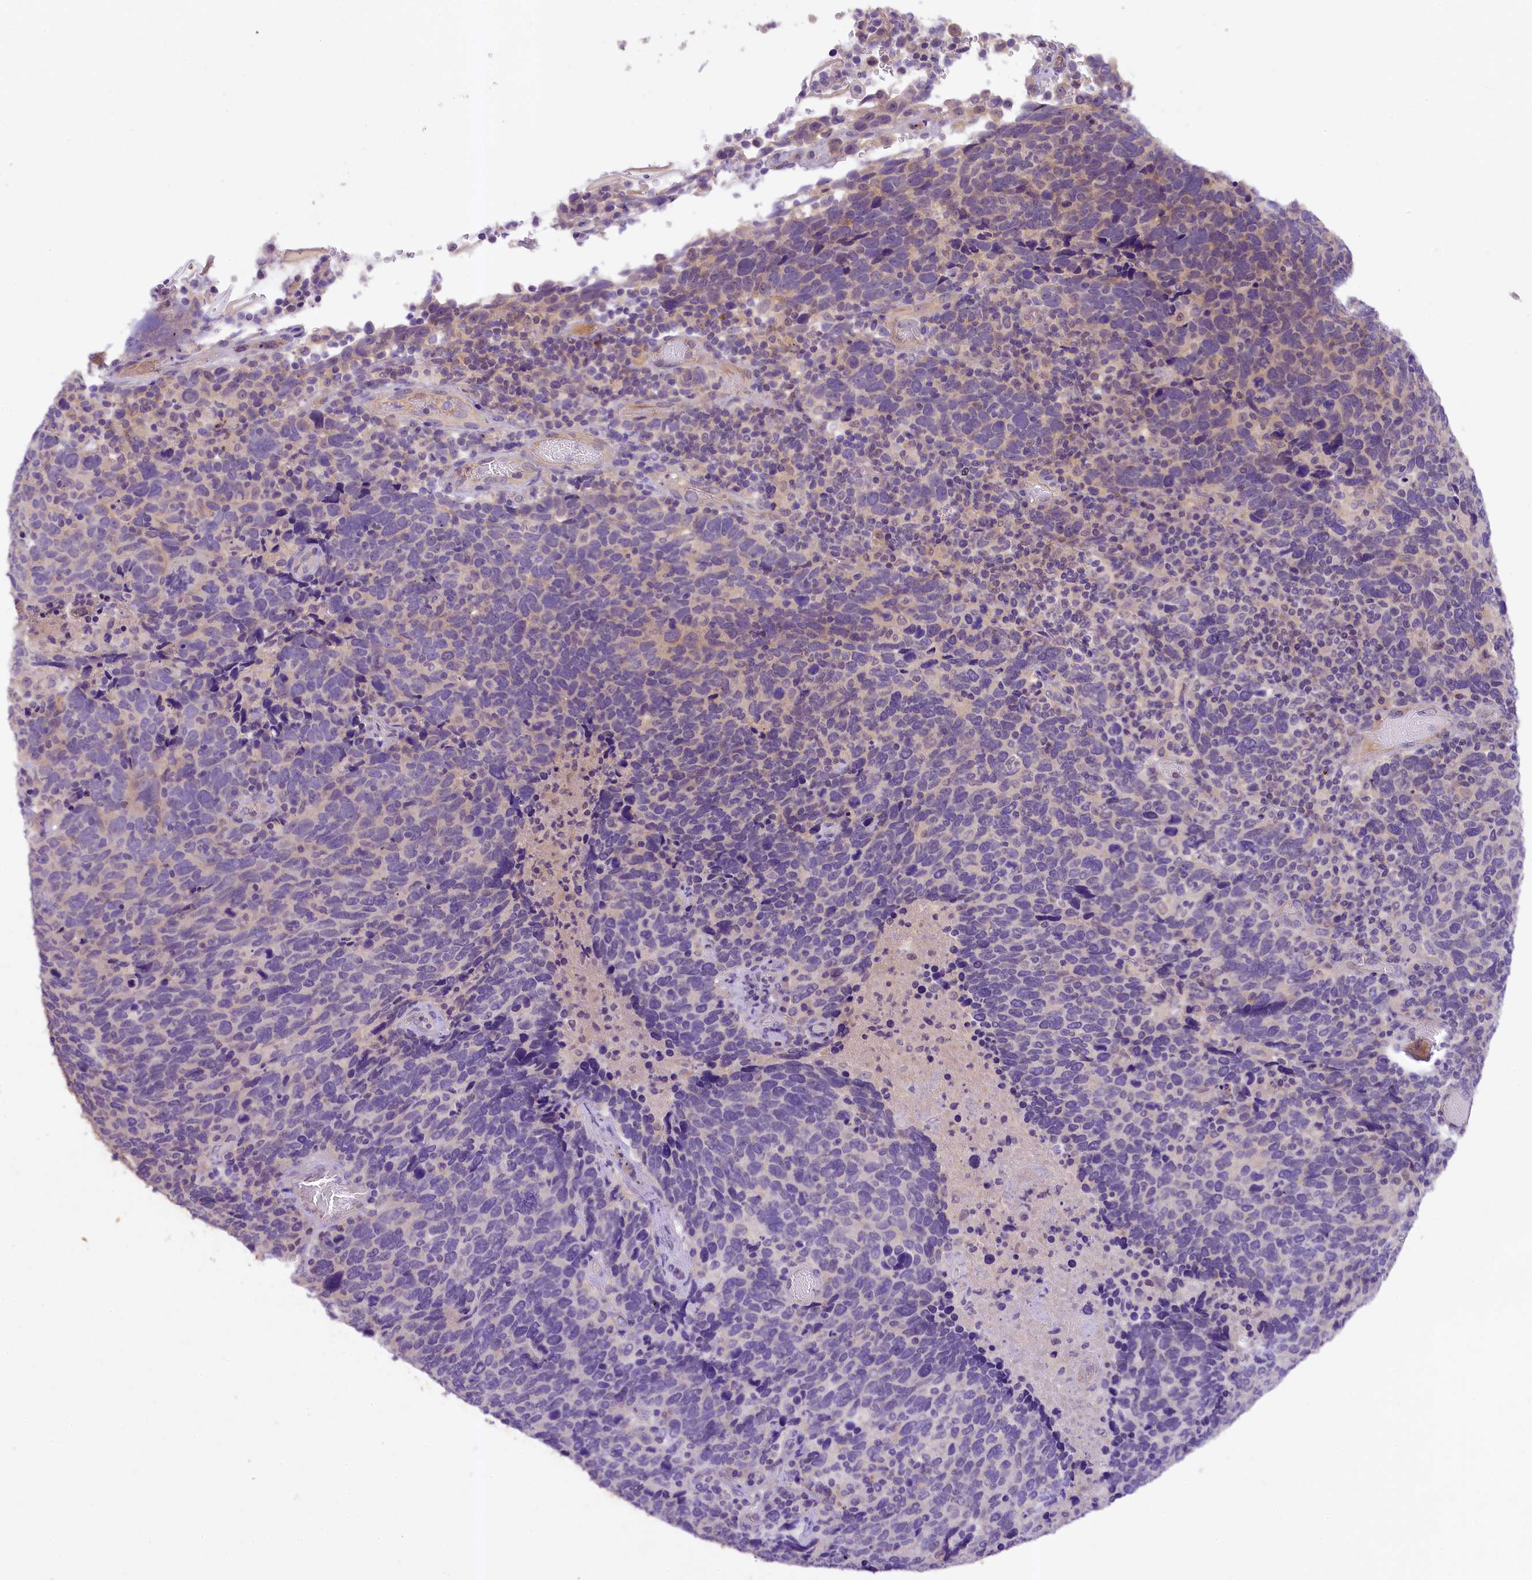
{"staining": {"intensity": "negative", "quantity": "none", "location": "none"}, "tissue": "cervical cancer", "cell_type": "Tumor cells", "image_type": "cancer", "snomed": [{"axis": "morphology", "description": "Squamous cell carcinoma, NOS"}, {"axis": "topography", "description": "Cervix"}], "caption": "The photomicrograph shows no significant staining in tumor cells of cervical squamous cell carcinoma.", "gene": "UBXN6", "patient": {"sex": "female", "age": 41}}